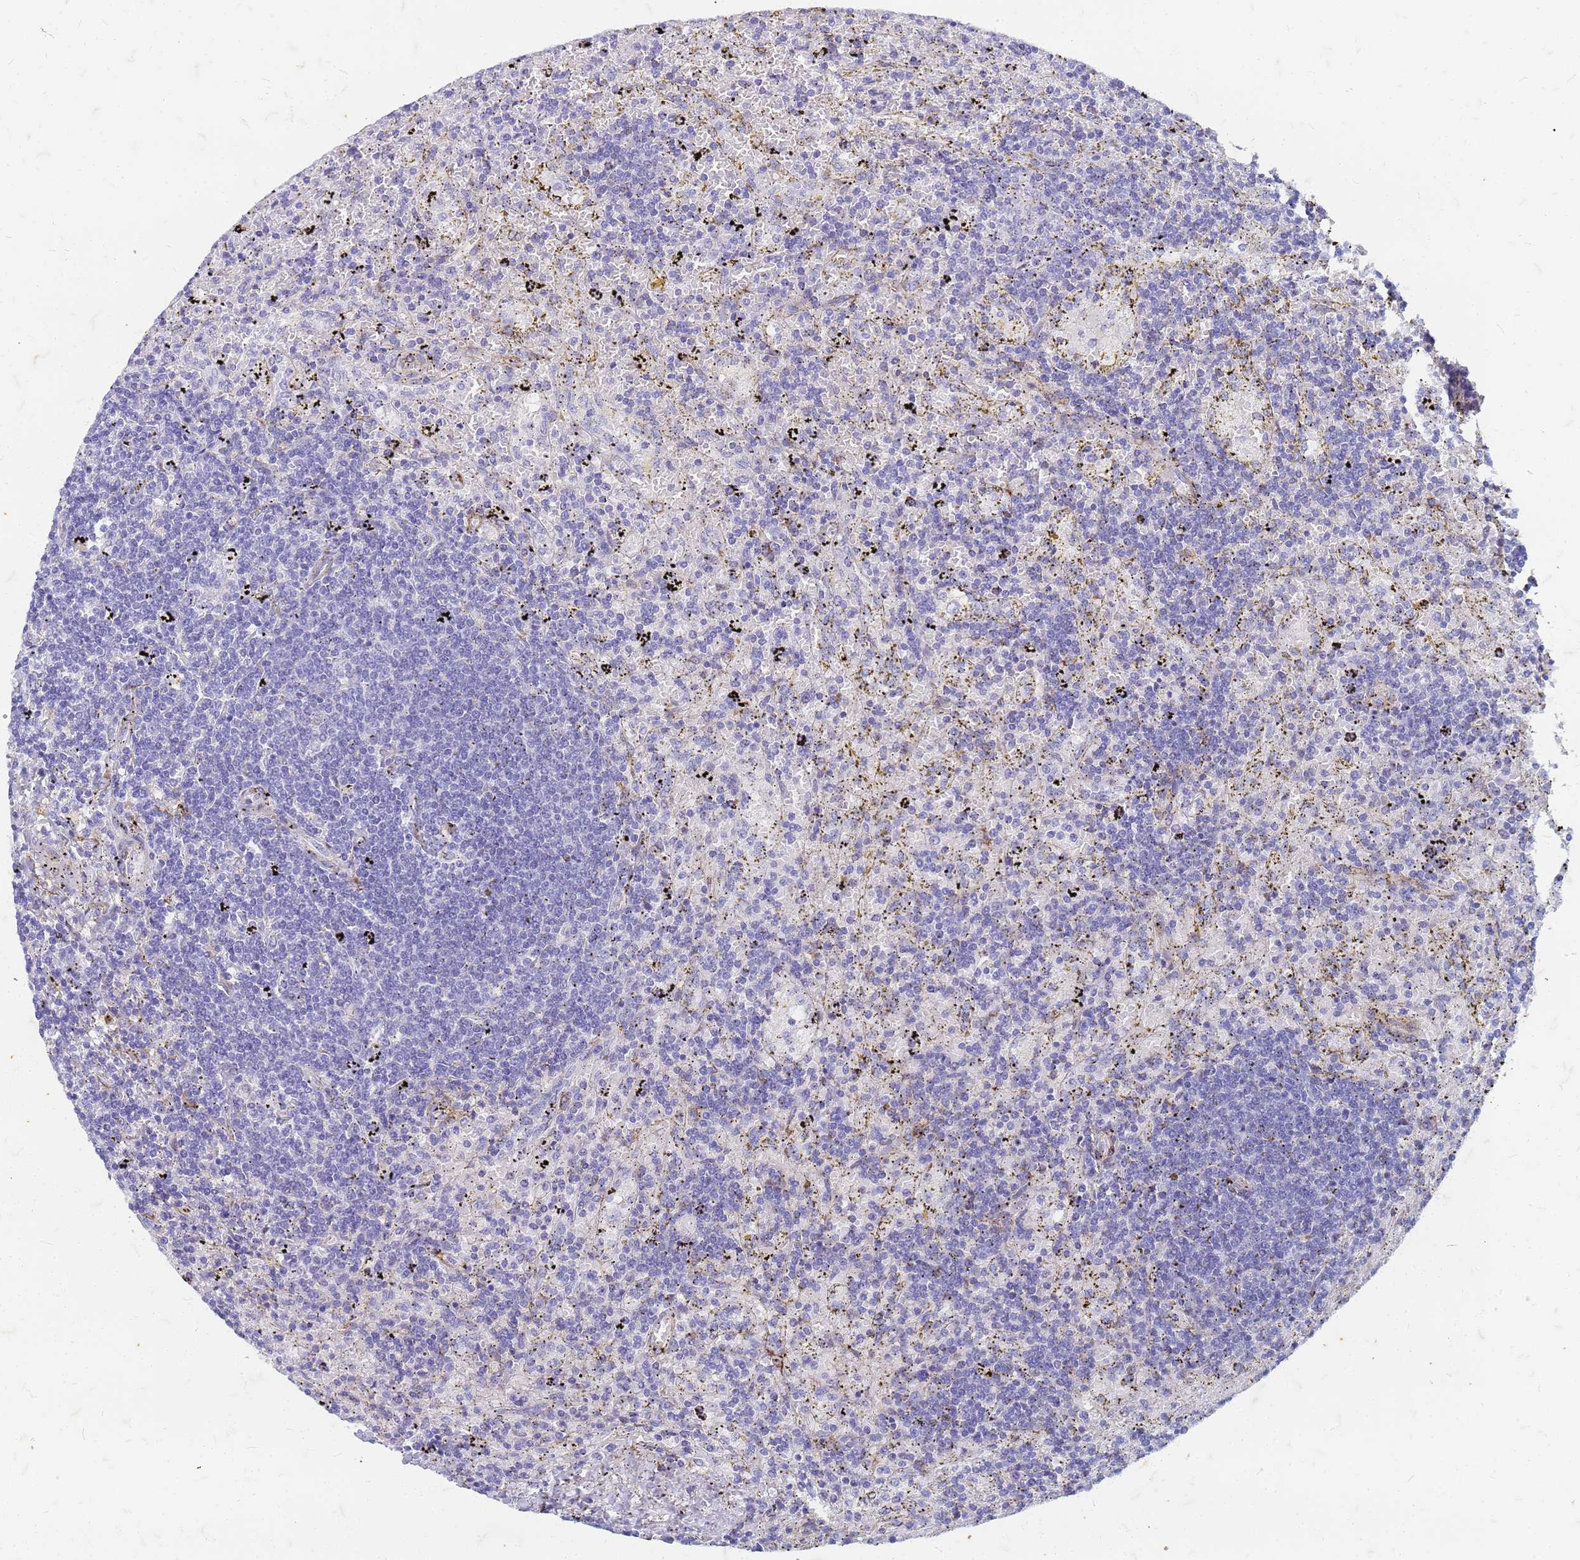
{"staining": {"intensity": "negative", "quantity": "none", "location": "none"}, "tissue": "lymphoma", "cell_type": "Tumor cells", "image_type": "cancer", "snomed": [{"axis": "morphology", "description": "Malignant lymphoma, non-Hodgkin's type, Low grade"}, {"axis": "topography", "description": "Spleen"}], "caption": "Protein analysis of lymphoma exhibits no significant expression in tumor cells.", "gene": "TRIM64B", "patient": {"sex": "male", "age": 76}}